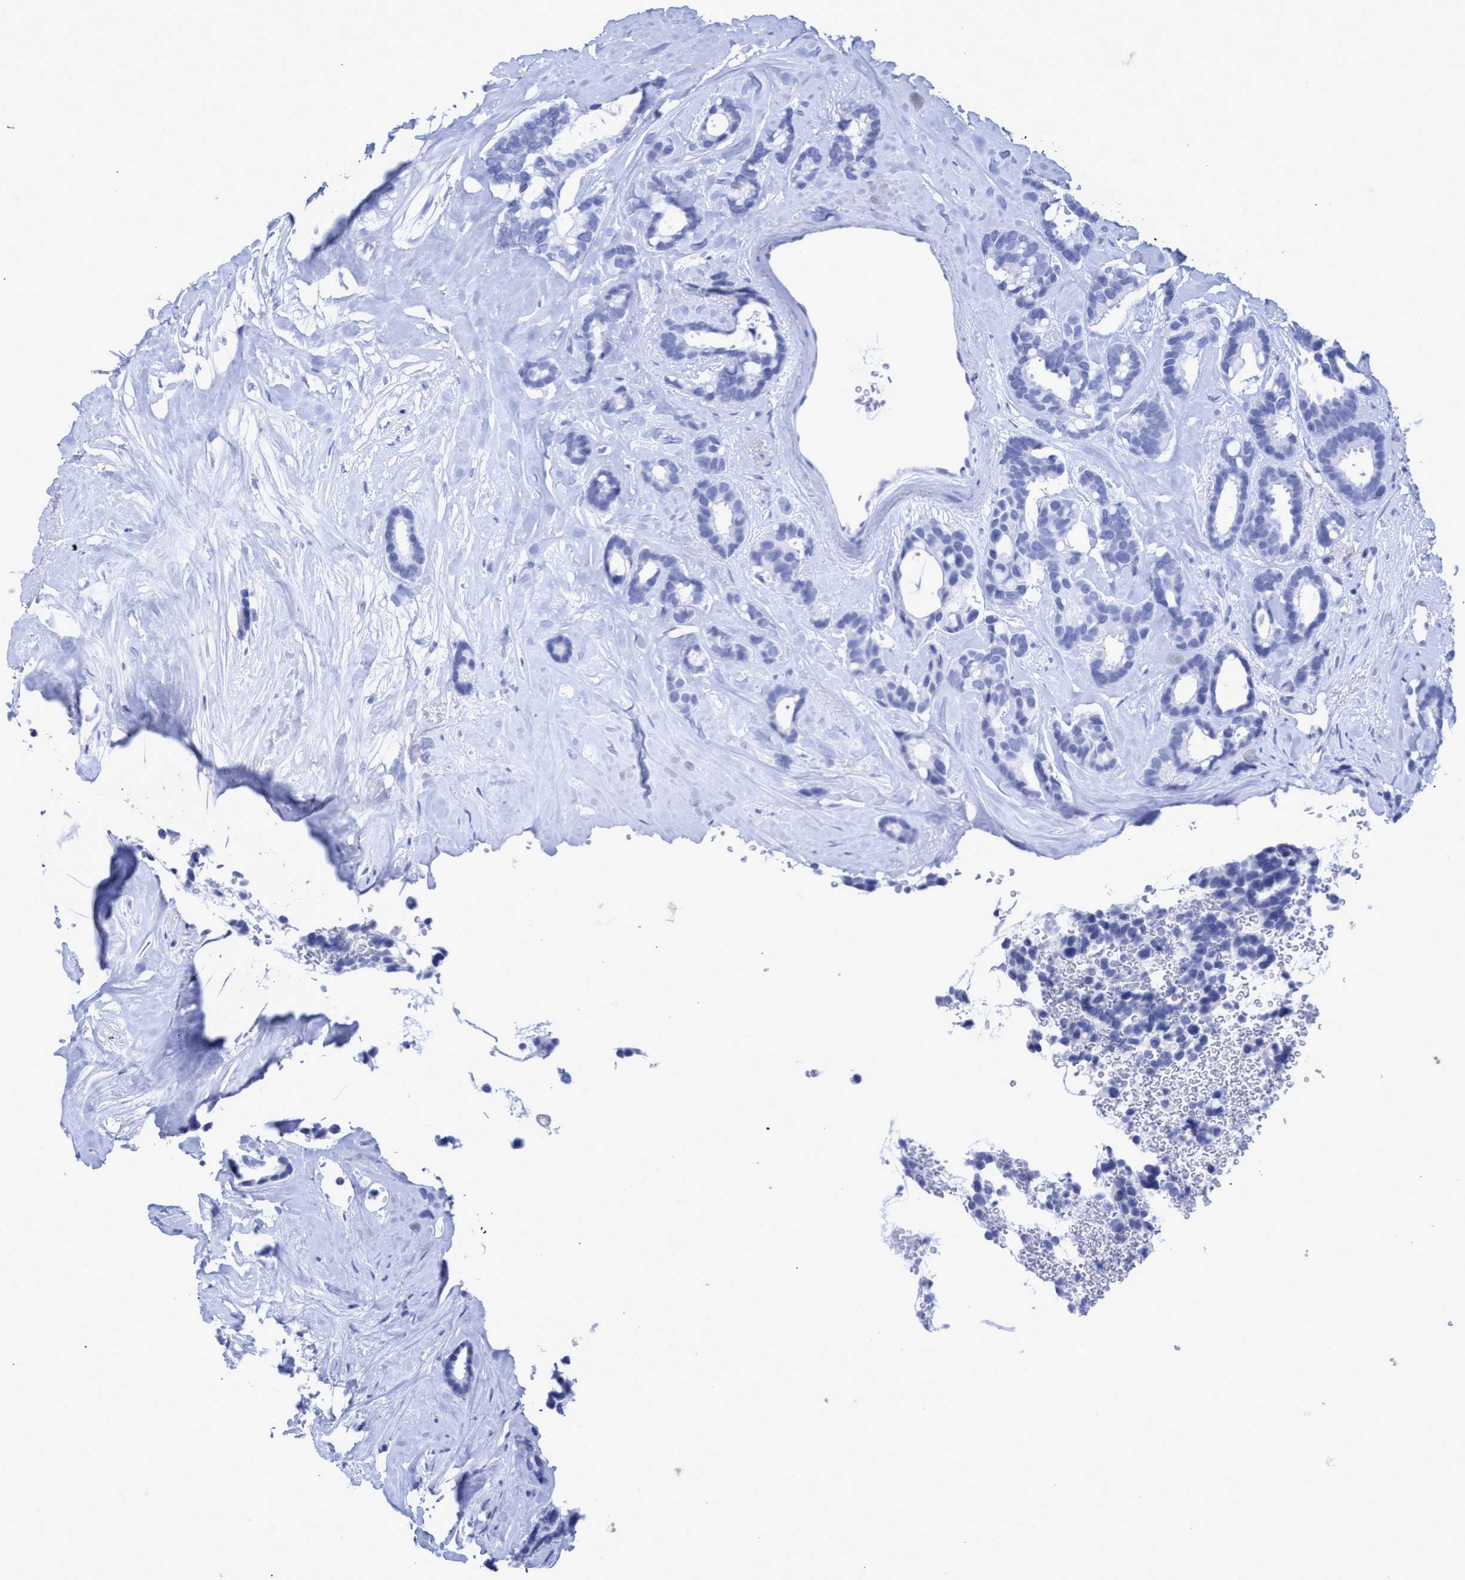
{"staining": {"intensity": "negative", "quantity": "none", "location": "none"}, "tissue": "breast cancer", "cell_type": "Tumor cells", "image_type": "cancer", "snomed": [{"axis": "morphology", "description": "Duct carcinoma"}, {"axis": "topography", "description": "Breast"}], "caption": "Infiltrating ductal carcinoma (breast) was stained to show a protein in brown. There is no significant positivity in tumor cells.", "gene": "INSL6", "patient": {"sex": "female", "age": 87}}